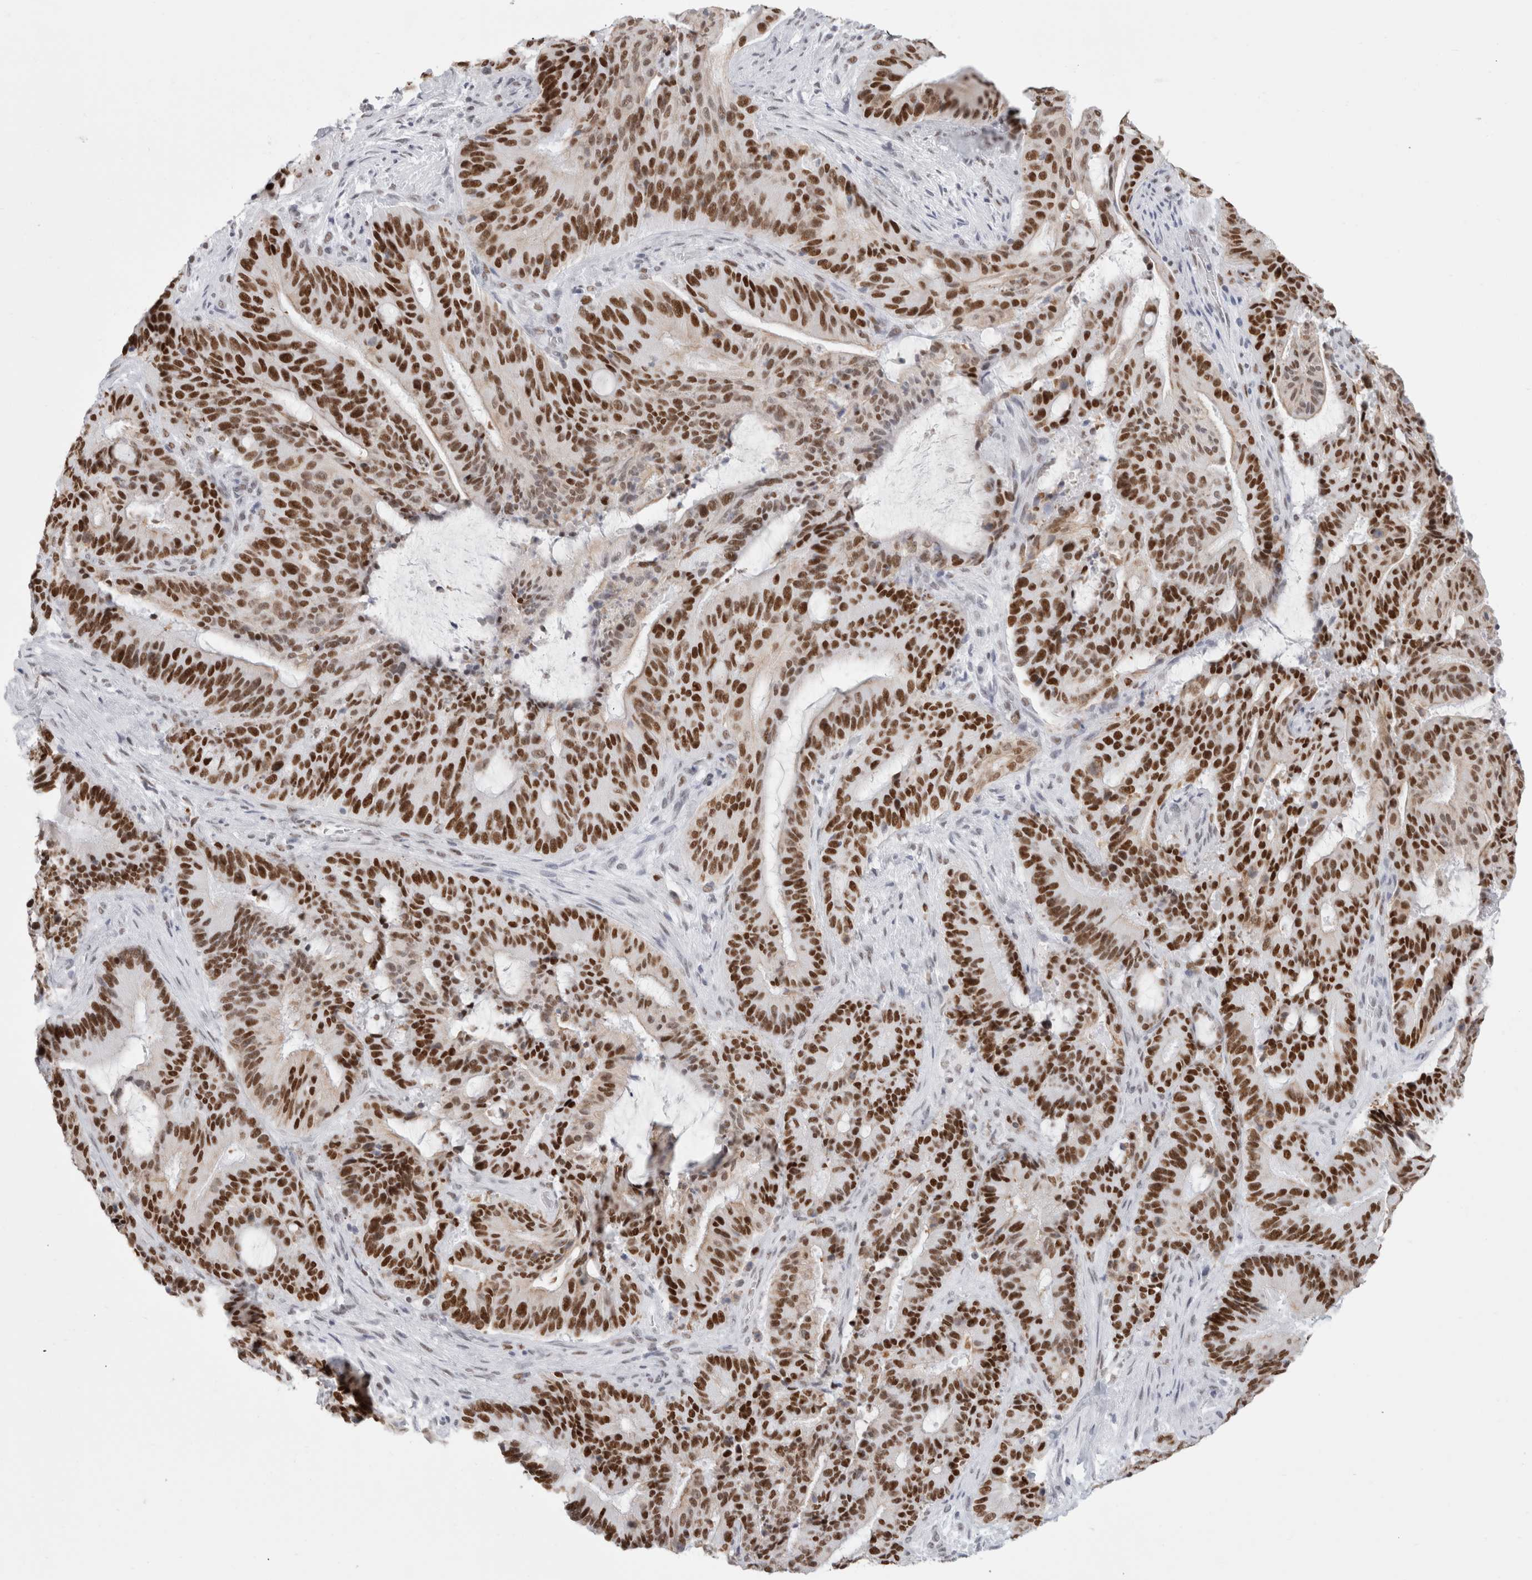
{"staining": {"intensity": "strong", "quantity": ">75%", "location": "nuclear"}, "tissue": "liver cancer", "cell_type": "Tumor cells", "image_type": "cancer", "snomed": [{"axis": "morphology", "description": "Normal tissue, NOS"}, {"axis": "morphology", "description": "Cholangiocarcinoma"}, {"axis": "topography", "description": "Liver"}, {"axis": "topography", "description": "Peripheral nerve tissue"}], "caption": "Protein staining exhibits strong nuclear expression in about >75% of tumor cells in liver cholangiocarcinoma.", "gene": "SMARCC1", "patient": {"sex": "female", "age": 73}}